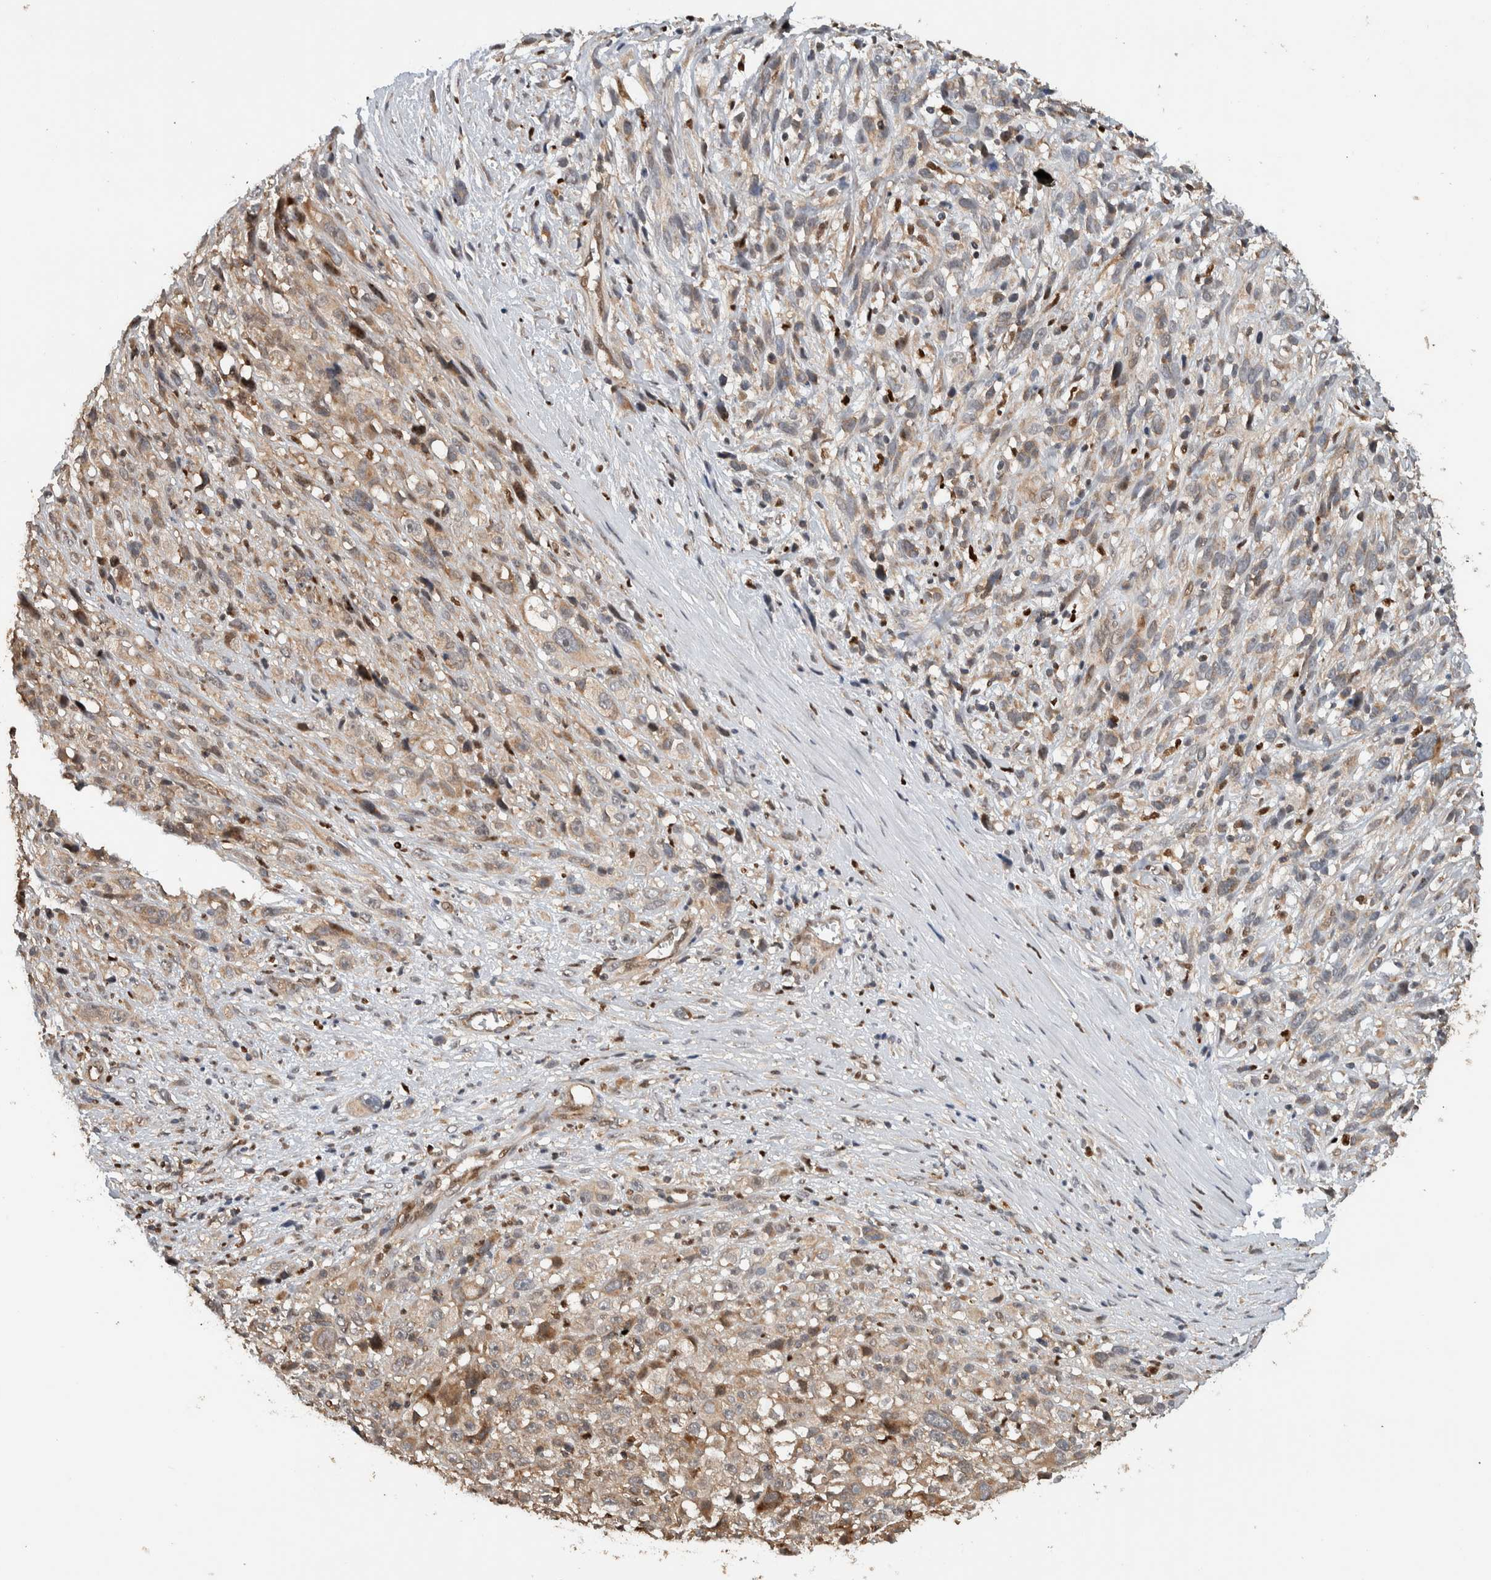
{"staining": {"intensity": "weak", "quantity": "<25%", "location": "cytoplasmic/membranous"}, "tissue": "melanoma", "cell_type": "Tumor cells", "image_type": "cancer", "snomed": [{"axis": "morphology", "description": "Malignant melanoma, NOS"}, {"axis": "topography", "description": "Skin"}], "caption": "Tumor cells are negative for brown protein staining in melanoma. (Immunohistochemistry, brightfield microscopy, high magnification).", "gene": "VPS53", "patient": {"sex": "female", "age": 55}}